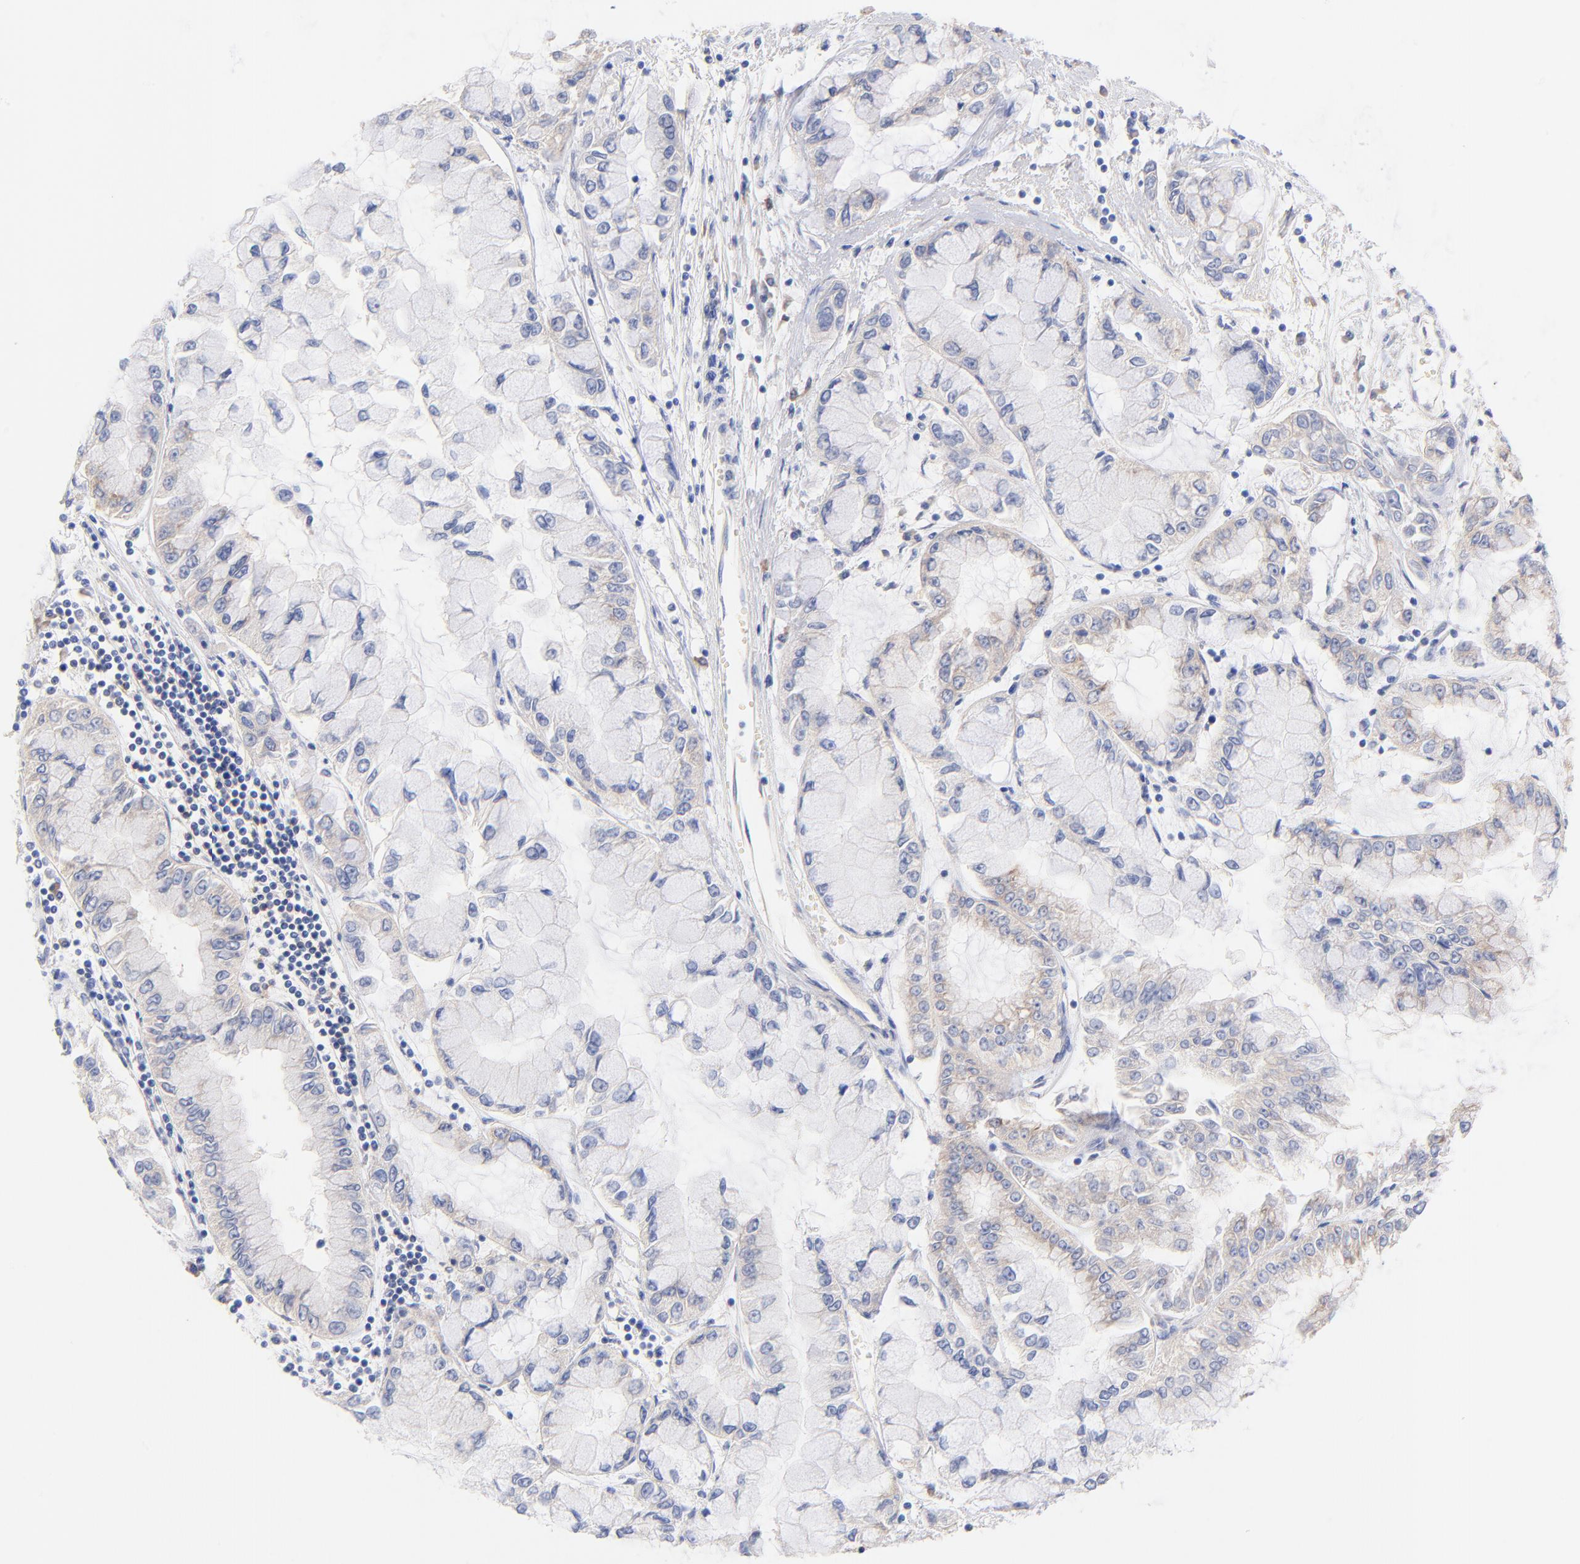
{"staining": {"intensity": "weak", "quantity": ">75%", "location": "cytoplasmic/membranous"}, "tissue": "liver cancer", "cell_type": "Tumor cells", "image_type": "cancer", "snomed": [{"axis": "morphology", "description": "Cholangiocarcinoma"}, {"axis": "topography", "description": "Liver"}], "caption": "Immunohistochemistry (IHC) (DAB (3,3'-diaminobenzidine)) staining of liver cholangiocarcinoma reveals weak cytoplasmic/membranous protein expression in about >75% of tumor cells.", "gene": "TNFRSF13C", "patient": {"sex": "female", "age": 79}}